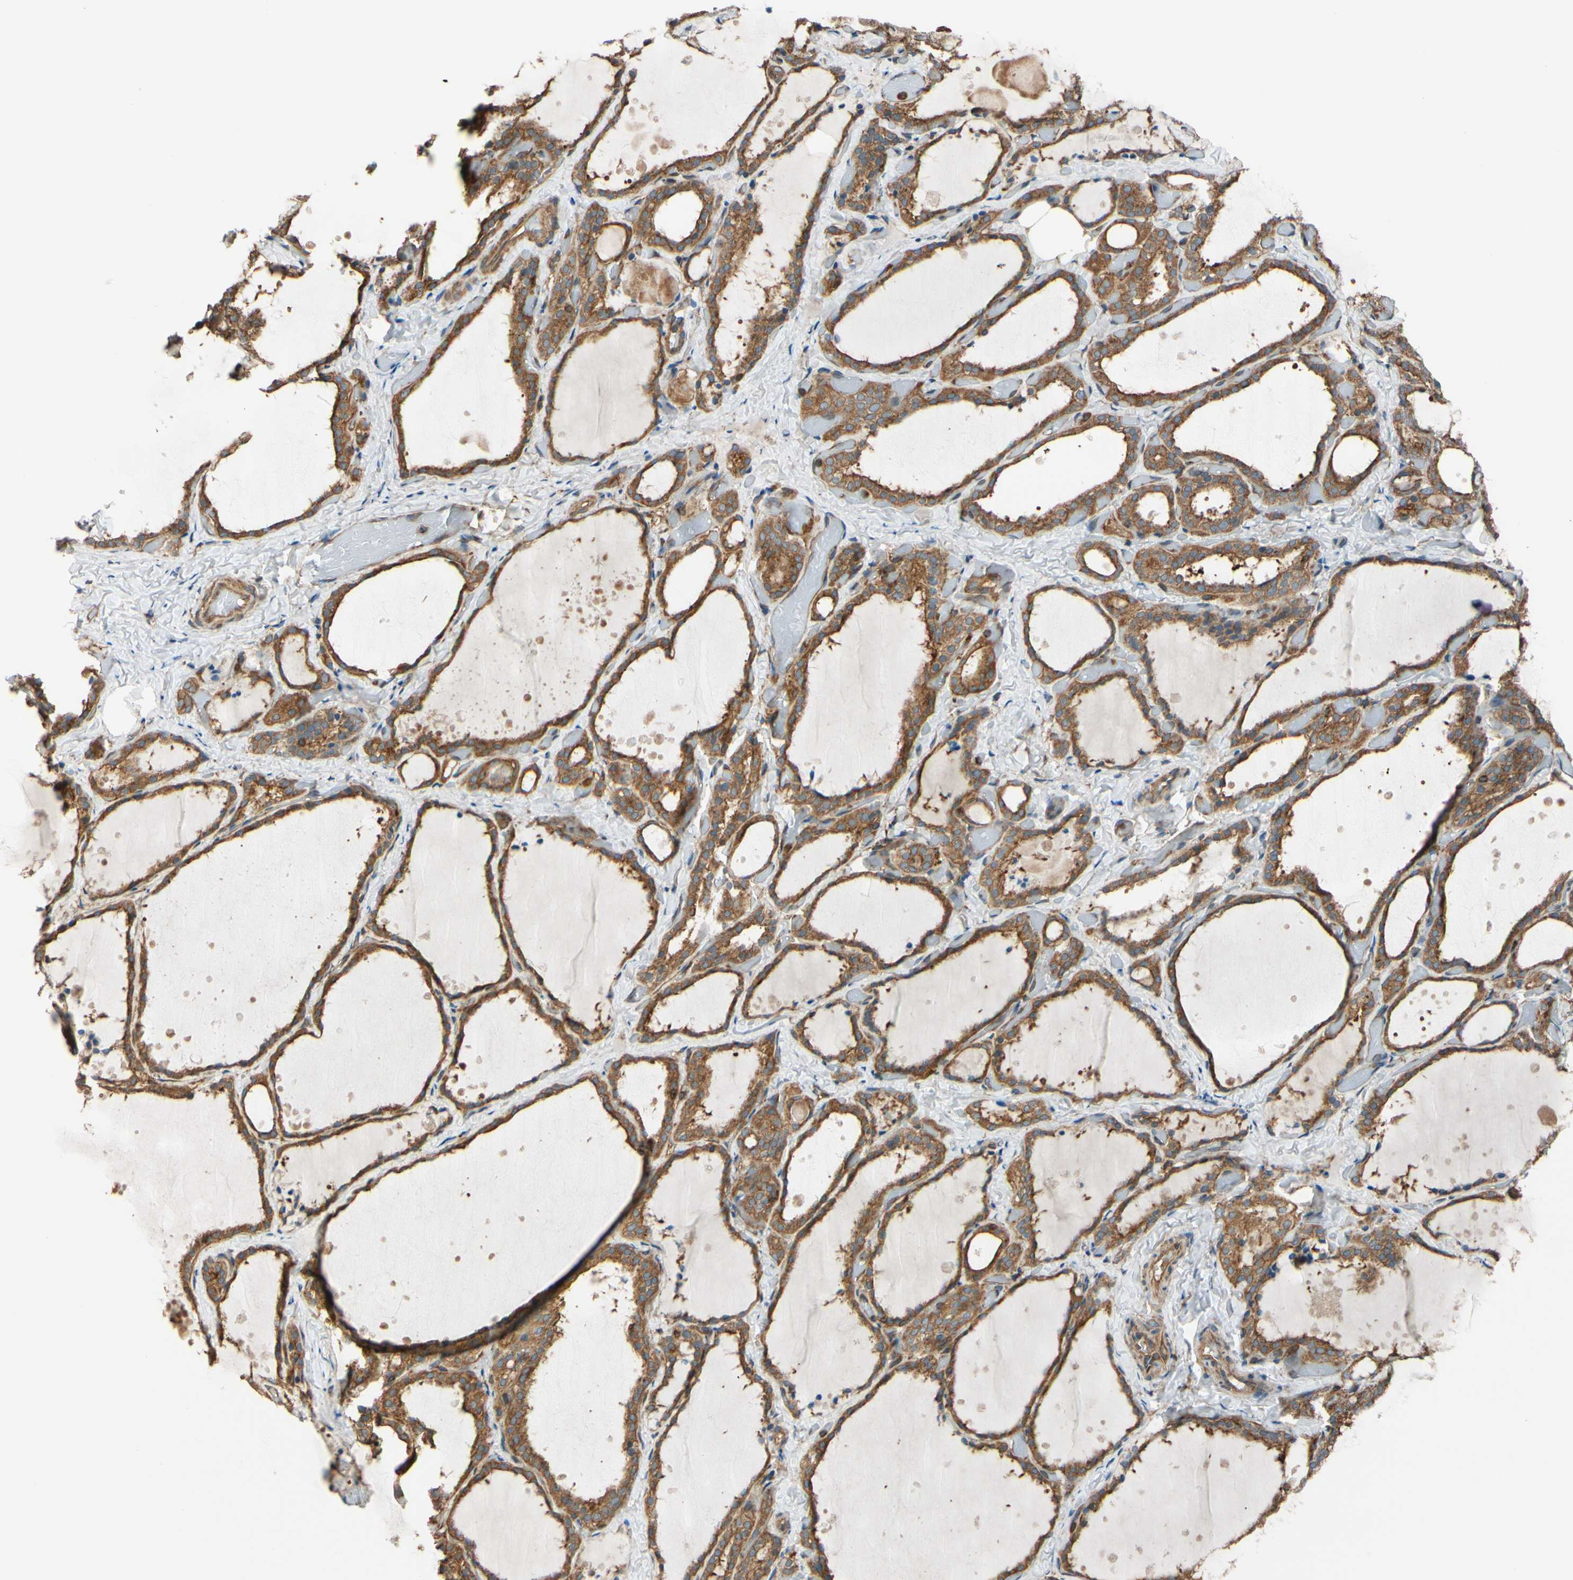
{"staining": {"intensity": "moderate", "quantity": ">75%", "location": "cytoplasmic/membranous"}, "tissue": "thyroid gland", "cell_type": "Glandular cells", "image_type": "normal", "snomed": [{"axis": "morphology", "description": "Normal tissue, NOS"}, {"axis": "topography", "description": "Thyroid gland"}], "caption": "Protein expression analysis of normal thyroid gland displays moderate cytoplasmic/membranous expression in about >75% of glandular cells. Immunohistochemistry (ihc) stains the protein of interest in brown and the nuclei are stained blue.", "gene": "EPS15", "patient": {"sex": "female", "age": 44}}